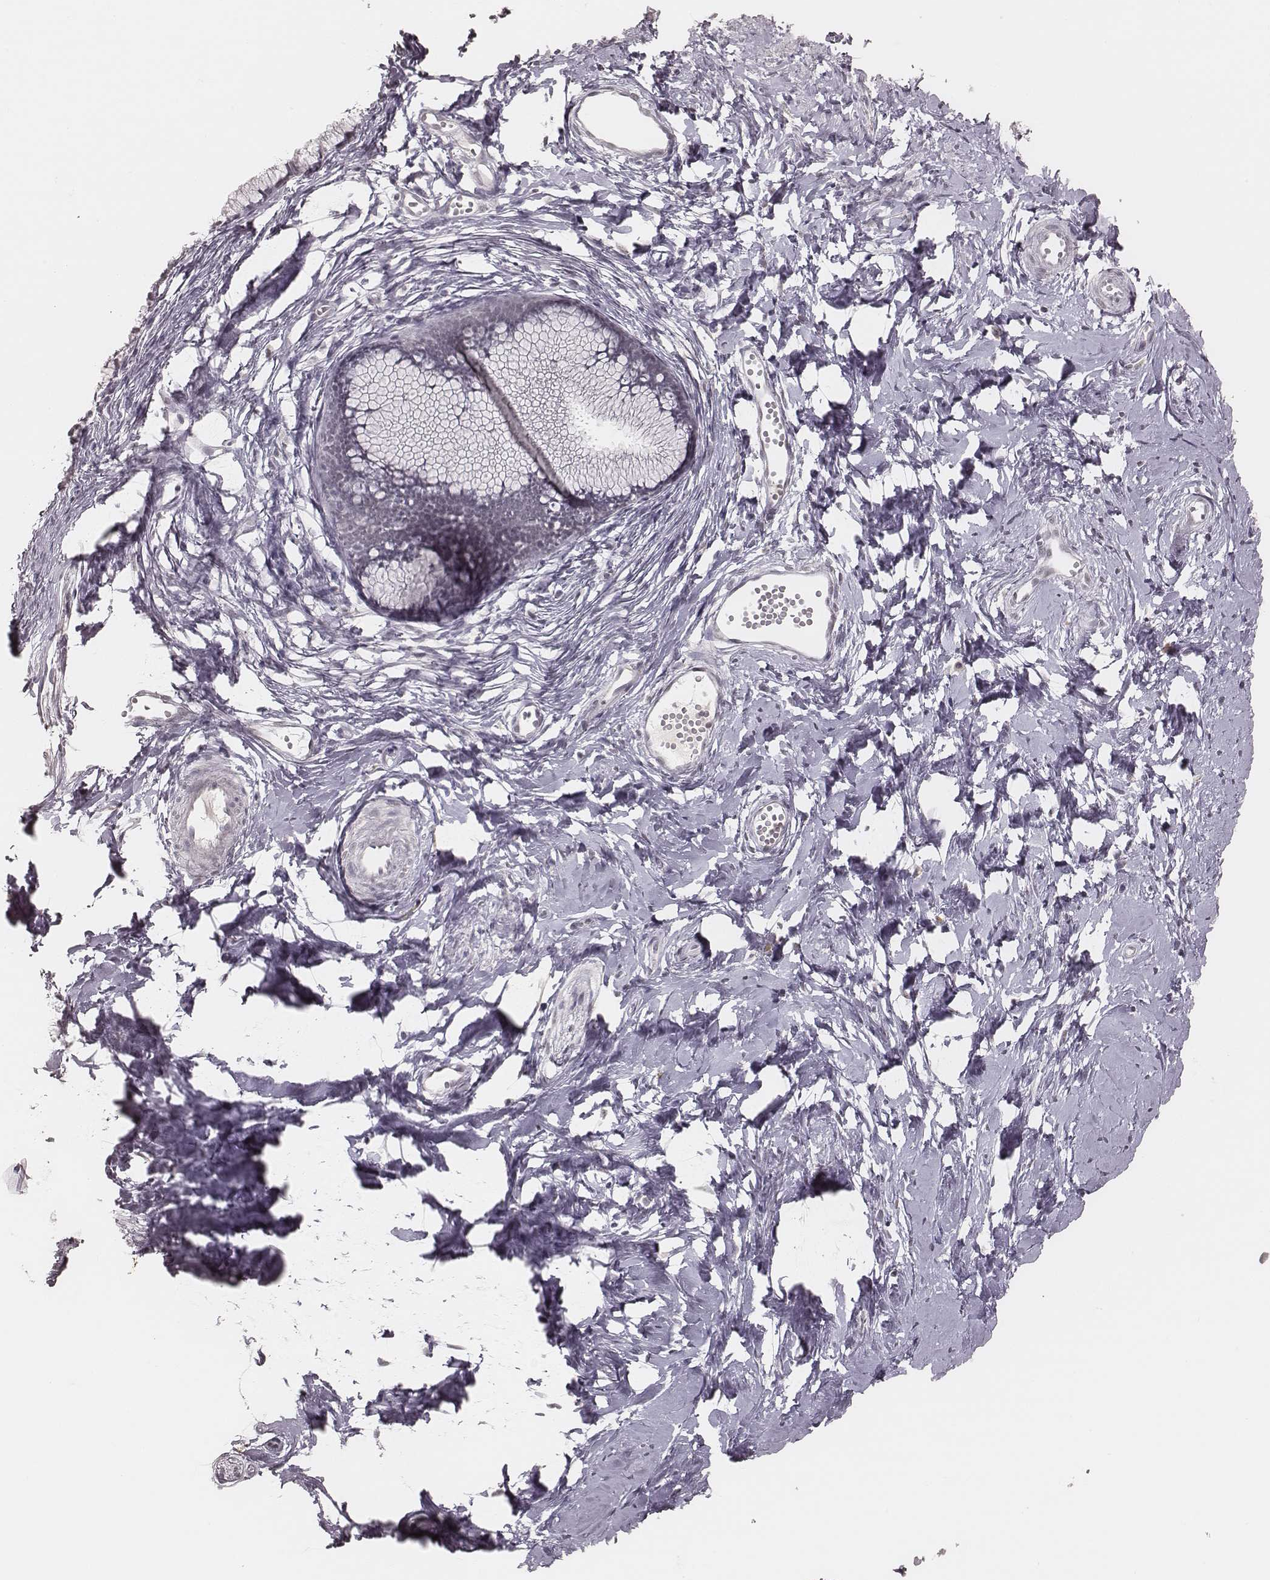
{"staining": {"intensity": "negative", "quantity": "none", "location": "none"}, "tissue": "cervix", "cell_type": "Glandular cells", "image_type": "normal", "snomed": [{"axis": "morphology", "description": "Normal tissue, NOS"}, {"axis": "topography", "description": "Cervix"}], "caption": "A high-resolution image shows immunohistochemistry staining of normal cervix, which reveals no significant staining in glandular cells. (DAB IHC with hematoxylin counter stain).", "gene": "KITLG", "patient": {"sex": "female", "age": 40}}